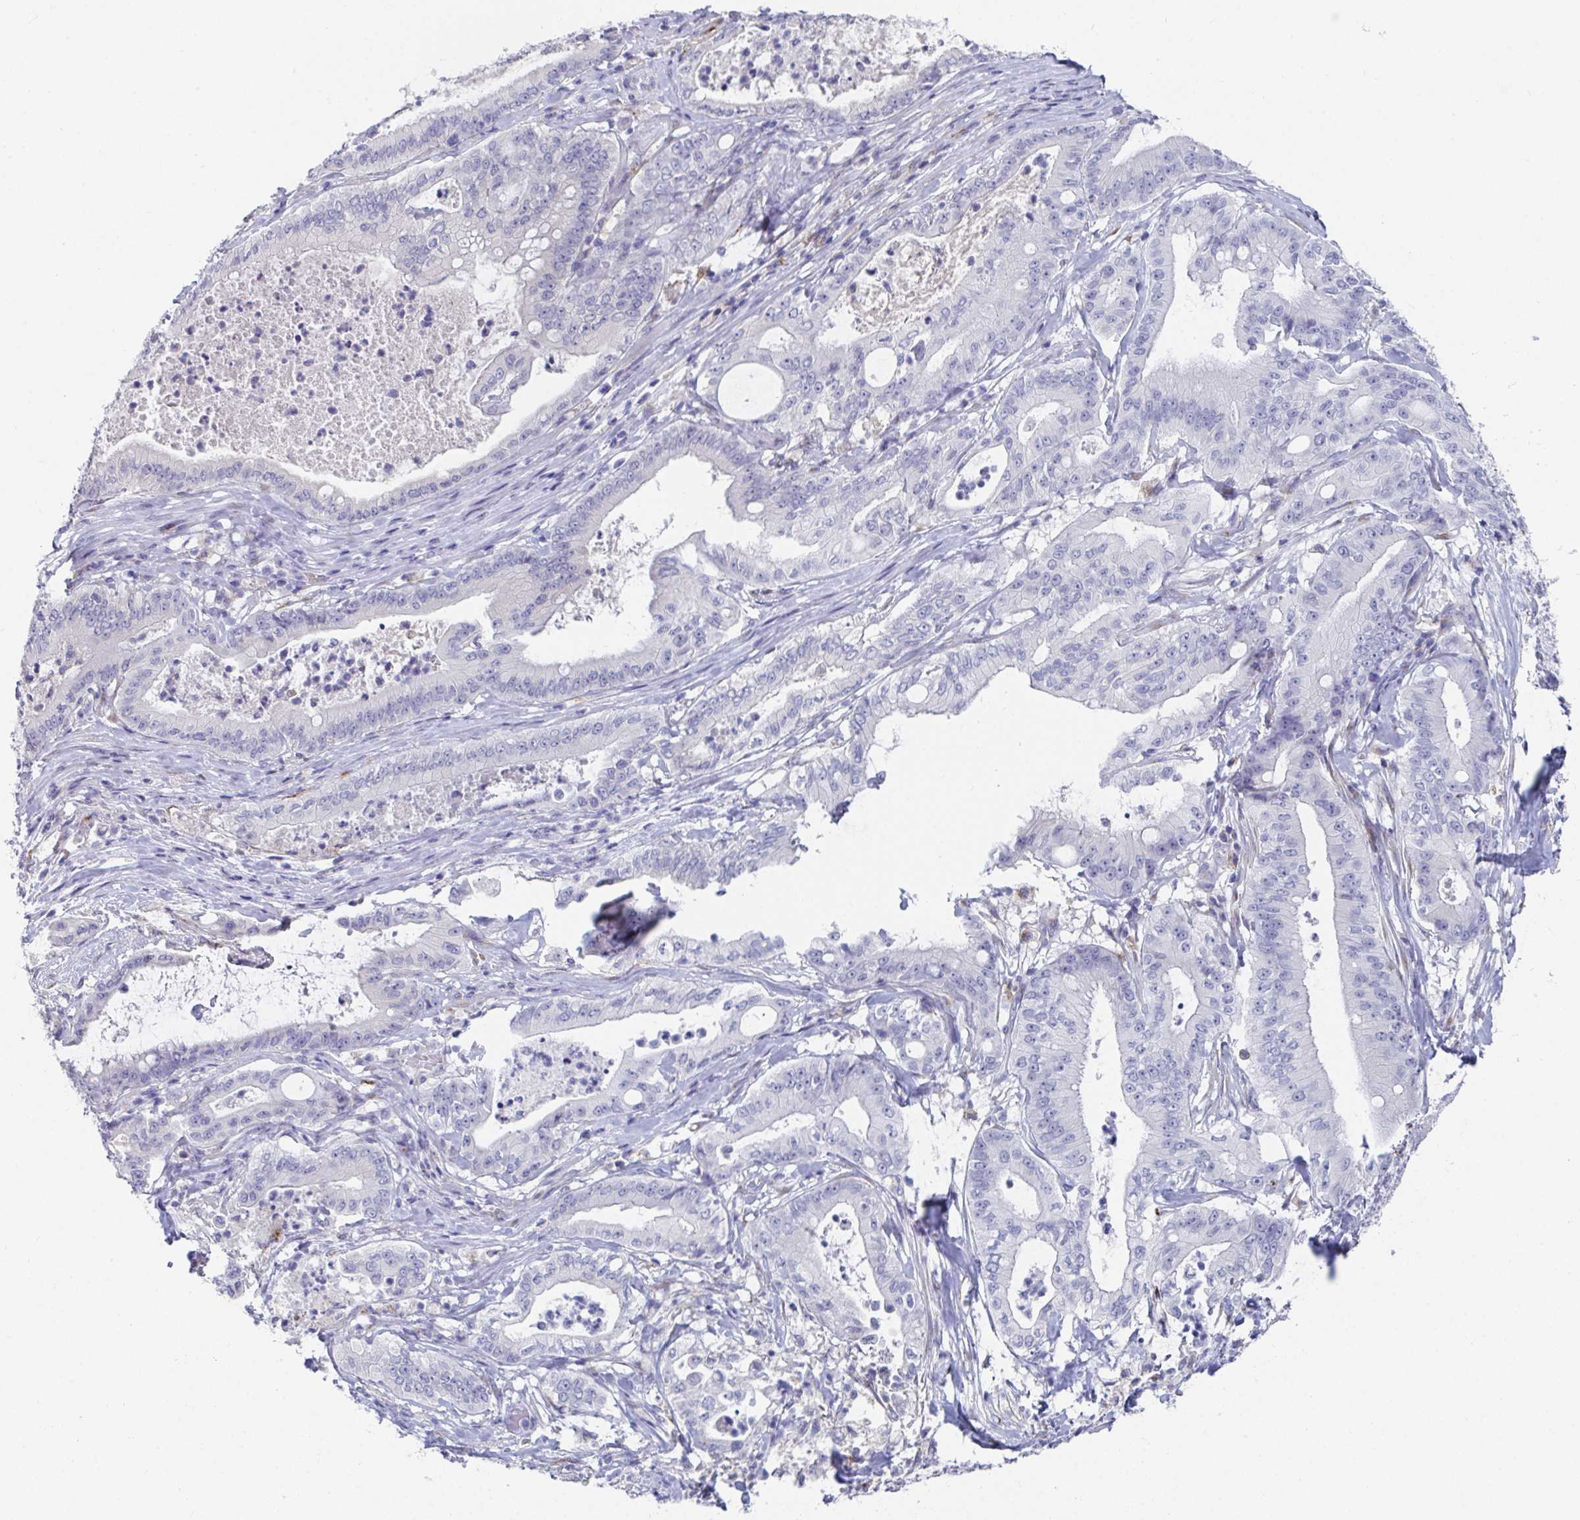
{"staining": {"intensity": "negative", "quantity": "none", "location": "none"}, "tissue": "pancreatic cancer", "cell_type": "Tumor cells", "image_type": "cancer", "snomed": [{"axis": "morphology", "description": "Adenocarcinoma, NOS"}, {"axis": "topography", "description": "Pancreas"}], "caption": "Tumor cells show no significant positivity in adenocarcinoma (pancreatic).", "gene": "TAS2R39", "patient": {"sex": "male", "age": 71}}